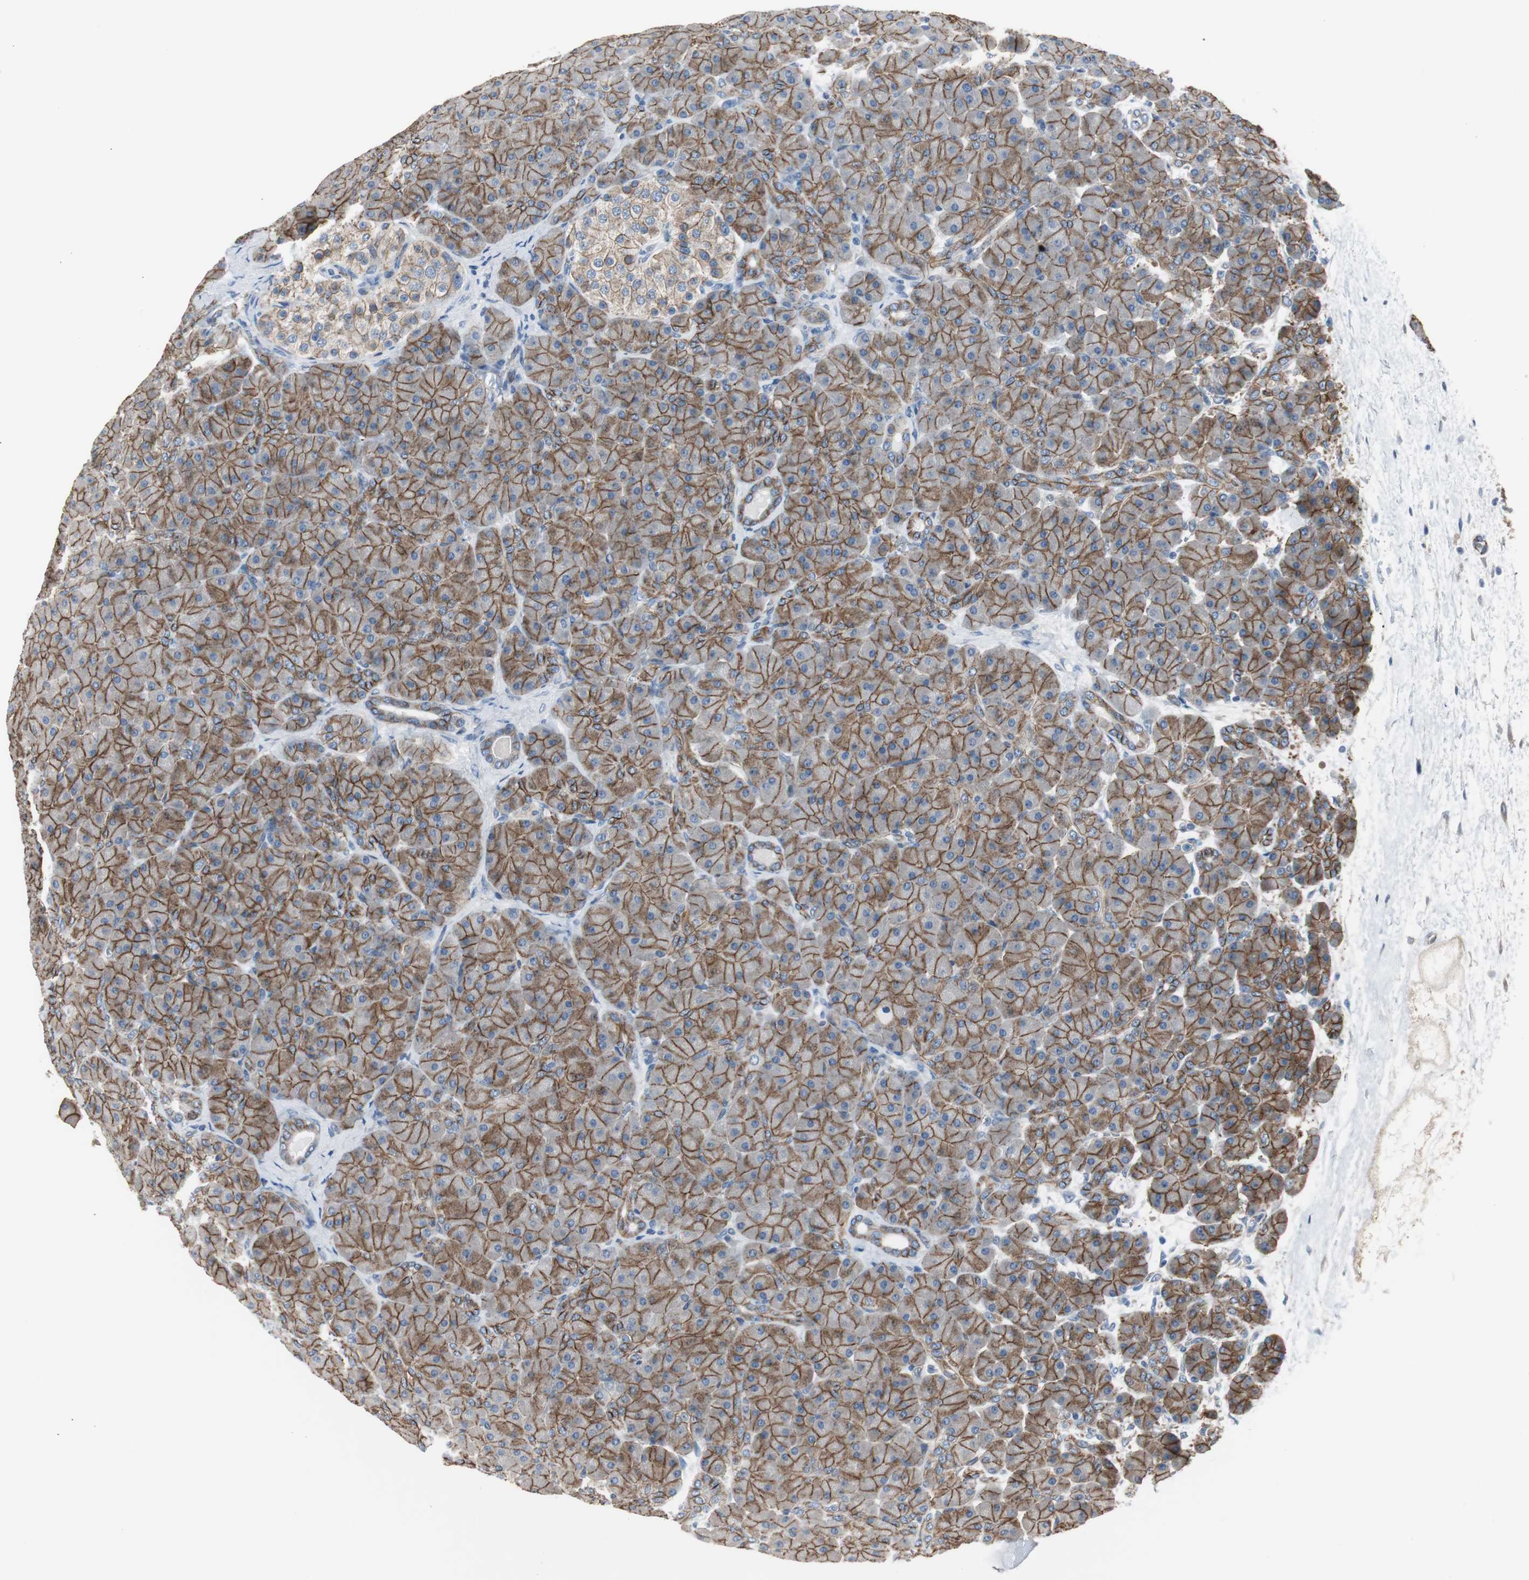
{"staining": {"intensity": "strong", "quantity": ">75%", "location": "cytoplasmic/membranous"}, "tissue": "pancreas", "cell_type": "Exocrine glandular cells", "image_type": "normal", "snomed": [{"axis": "morphology", "description": "Normal tissue, NOS"}, {"axis": "topography", "description": "Pancreas"}], "caption": "Benign pancreas demonstrates strong cytoplasmic/membranous positivity in about >75% of exocrine glandular cells Using DAB (3,3'-diaminobenzidine) (brown) and hematoxylin (blue) stains, captured at high magnification using brightfield microscopy..", "gene": "STXBP4", "patient": {"sex": "male", "age": 66}}